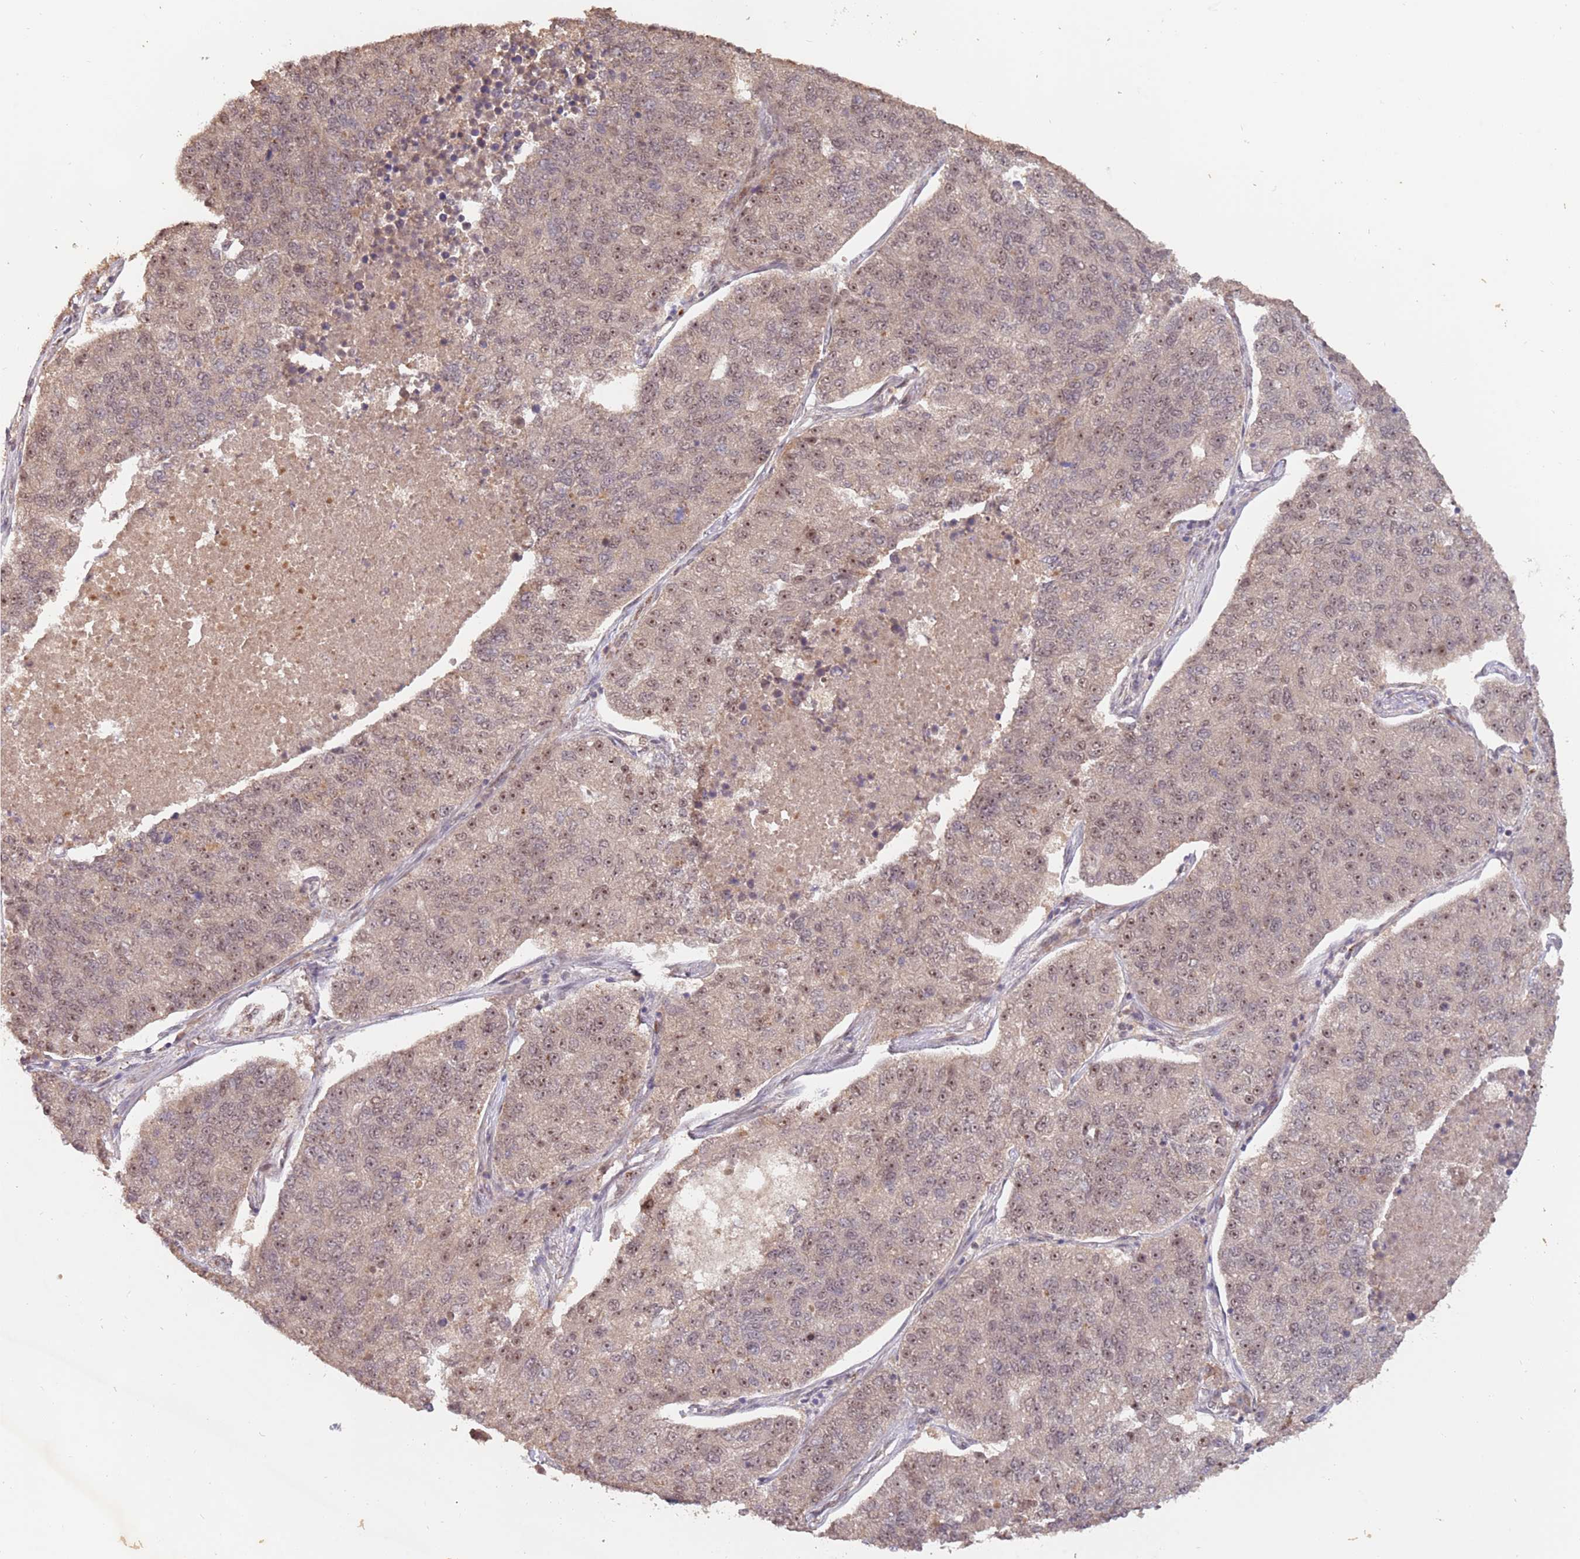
{"staining": {"intensity": "moderate", "quantity": "25%-75%", "location": "nuclear"}, "tissue": "lung cancer", "cell_type": "Tumor cells", "image_type": "cancer", "snomed": [{"axis": "morphology", "description": "Adenocarcinoma, NOS"}, {"axis": "topography", "description": "Lung"}], "caption": "A medium amount of moderate nuclear expression is appreciated in about 25%-75% of tumor cells in lung cancer (adenocarcinoma) tissue.", "gene": "RFXANK", "patient": {"sex": "male", "age": 49}}